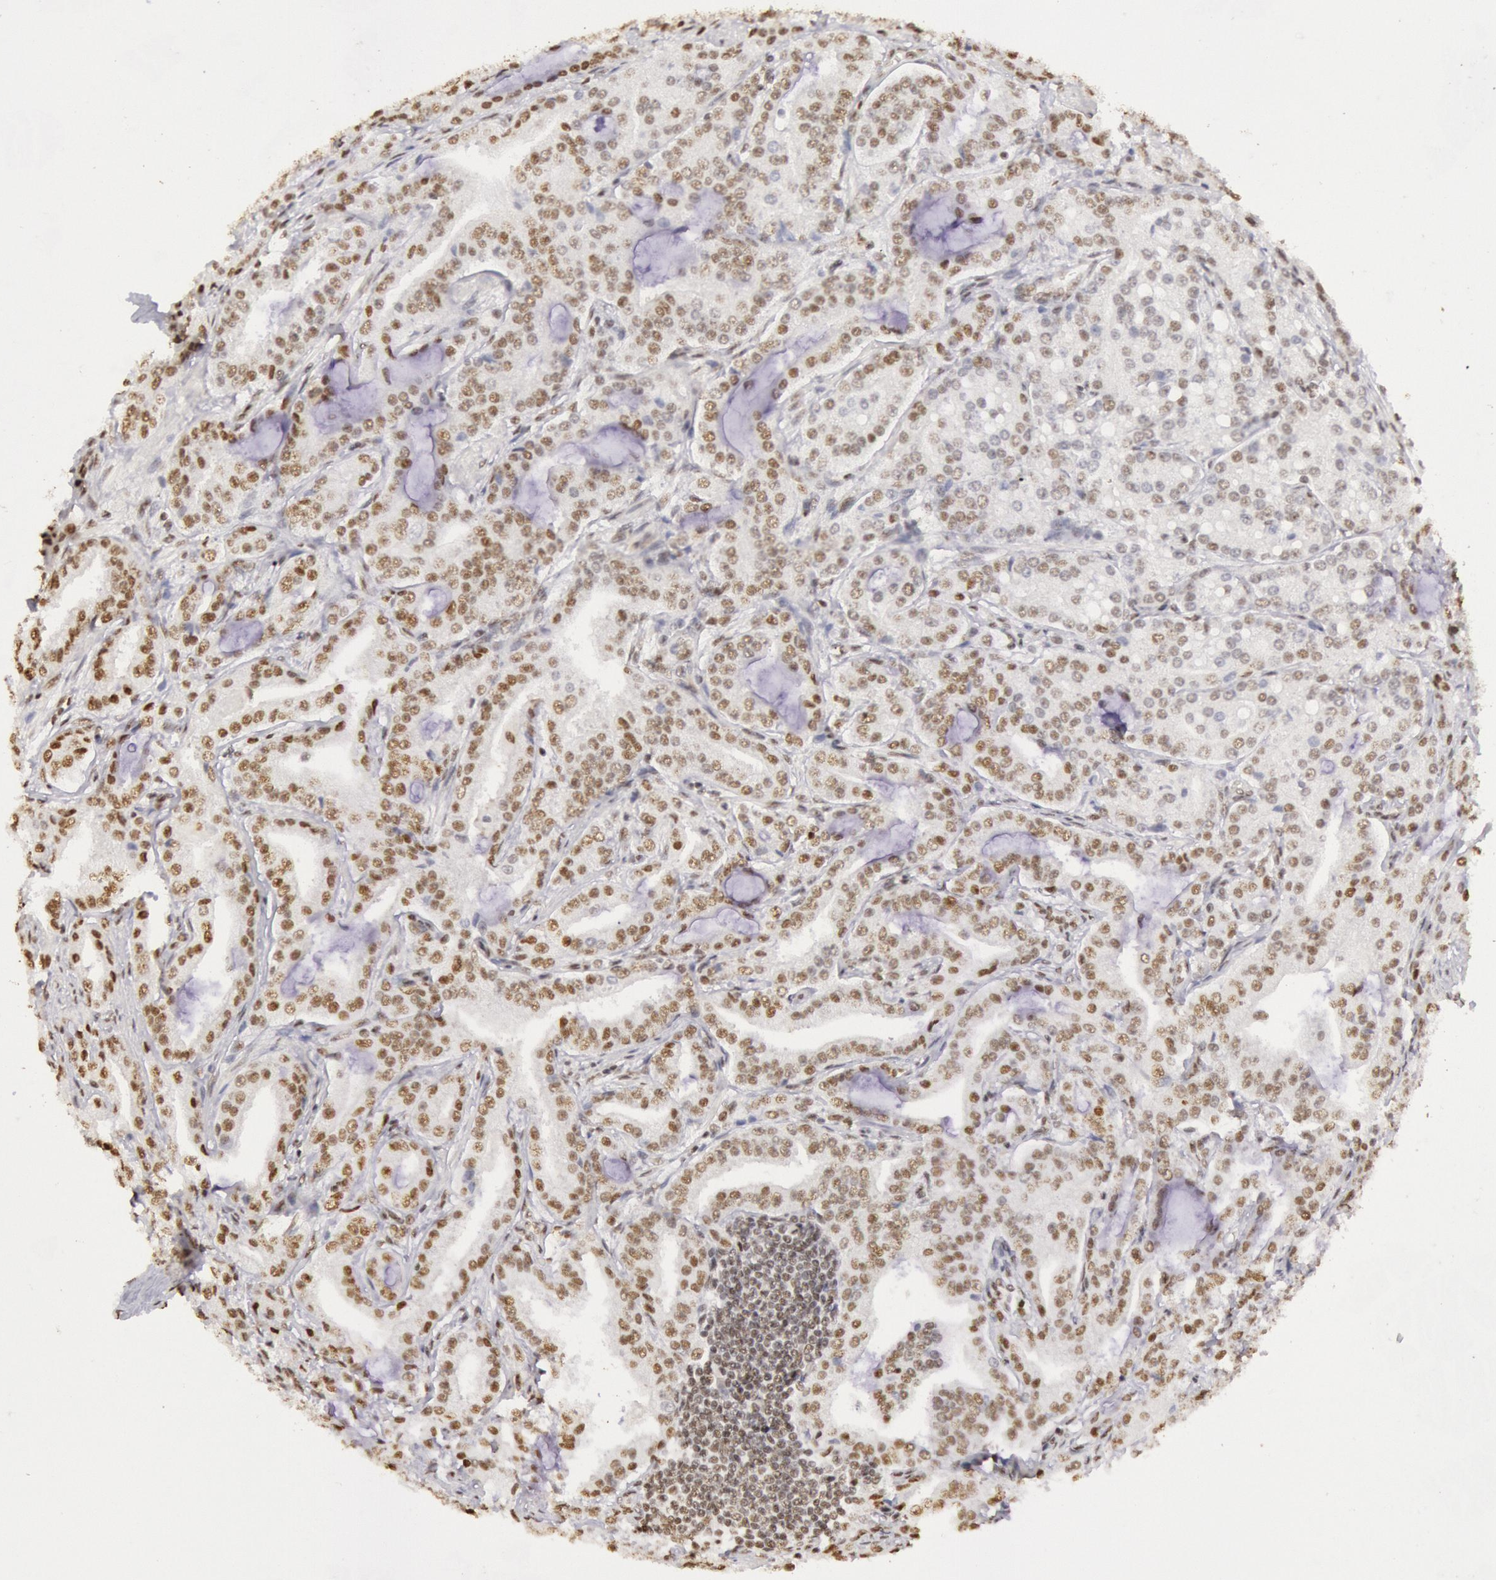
{"staining": {"intensity": "weak", "quantity": "25%-75%", "location": "nuclear"}, "tissue": "prostate cancer", "cell_type": "Tumor cells", "image_type": "cancer", "snomed": [{"axis": "morphology", "description": "Adenocarcinoma, Medium grade"}, {"axis": "topography", "description": "Prostate"}], "caption": "Protein staining shows weak nuclear staining in about 25%-75% of tumor cells in medium-grade adenocarcinoma (prostate). The protein is stained brown, and the nuclei are stained in blue (DAB IHC with brightfield microscopy, high magnification).", "gene": "HNRNPH2", "patient": {"sex": "male", "age": 72}}